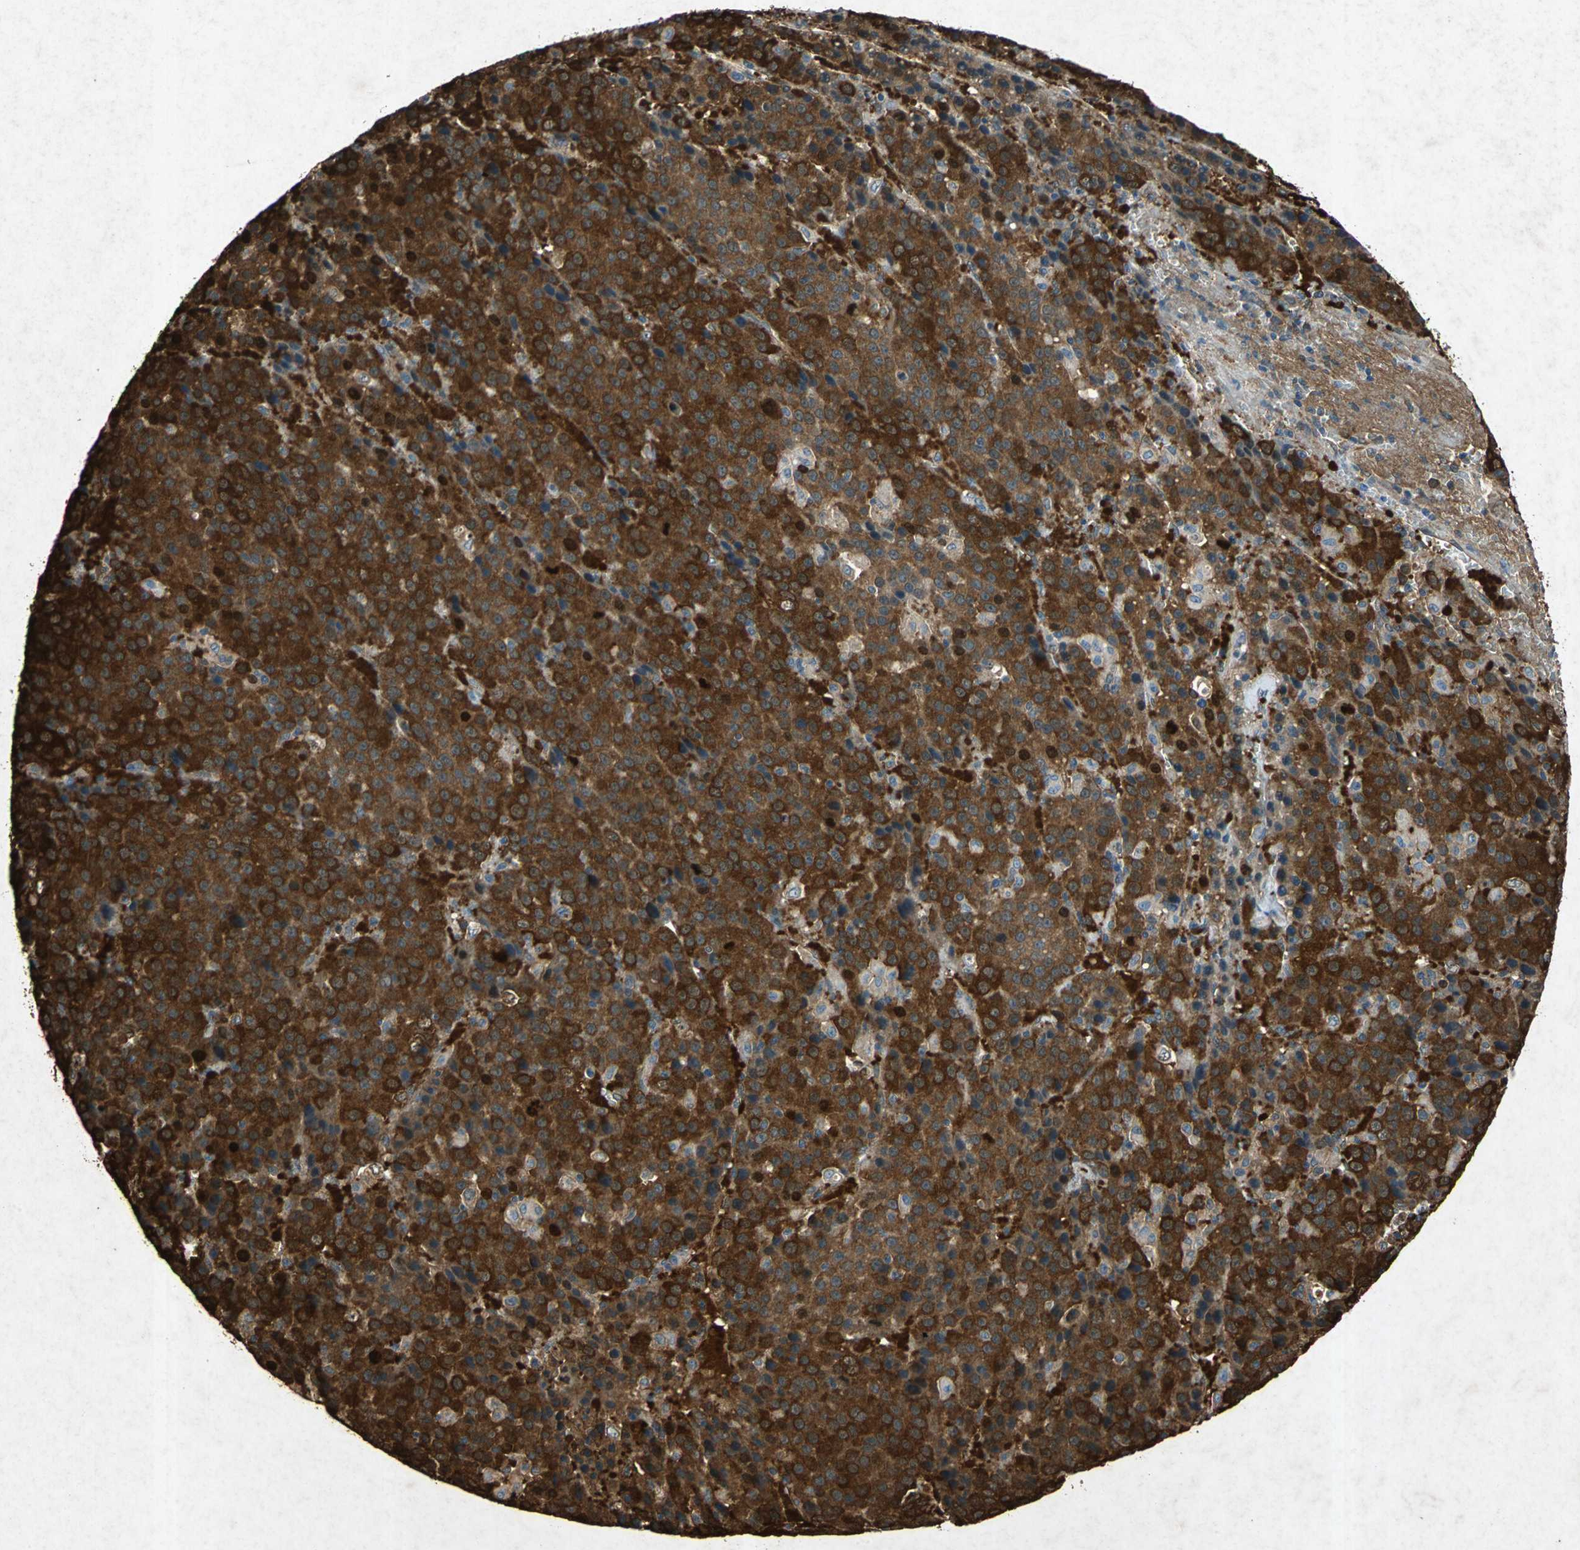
{"staining": {"intensity": "strong", "quantity": ">75%", "location": "cytoplasmic/membranous"}, "tissue": "liver cancer", "cell_type": "Tumor cells", "image_type": "cancer", "snomed": [{"axis": "morphology", "description": "Carcinoma, Hepatocellular, NOS"}, {"axis": "topography", "description": "Liver"}], "caption": "Strong cytoplasmic/membranous expression for a protein is identified in about >75% of tumor cells of liver hepatocellular carcinoma using IHC.", "gene": "HSP90AB1", "patient": {"sex": "female", "age": 53}}